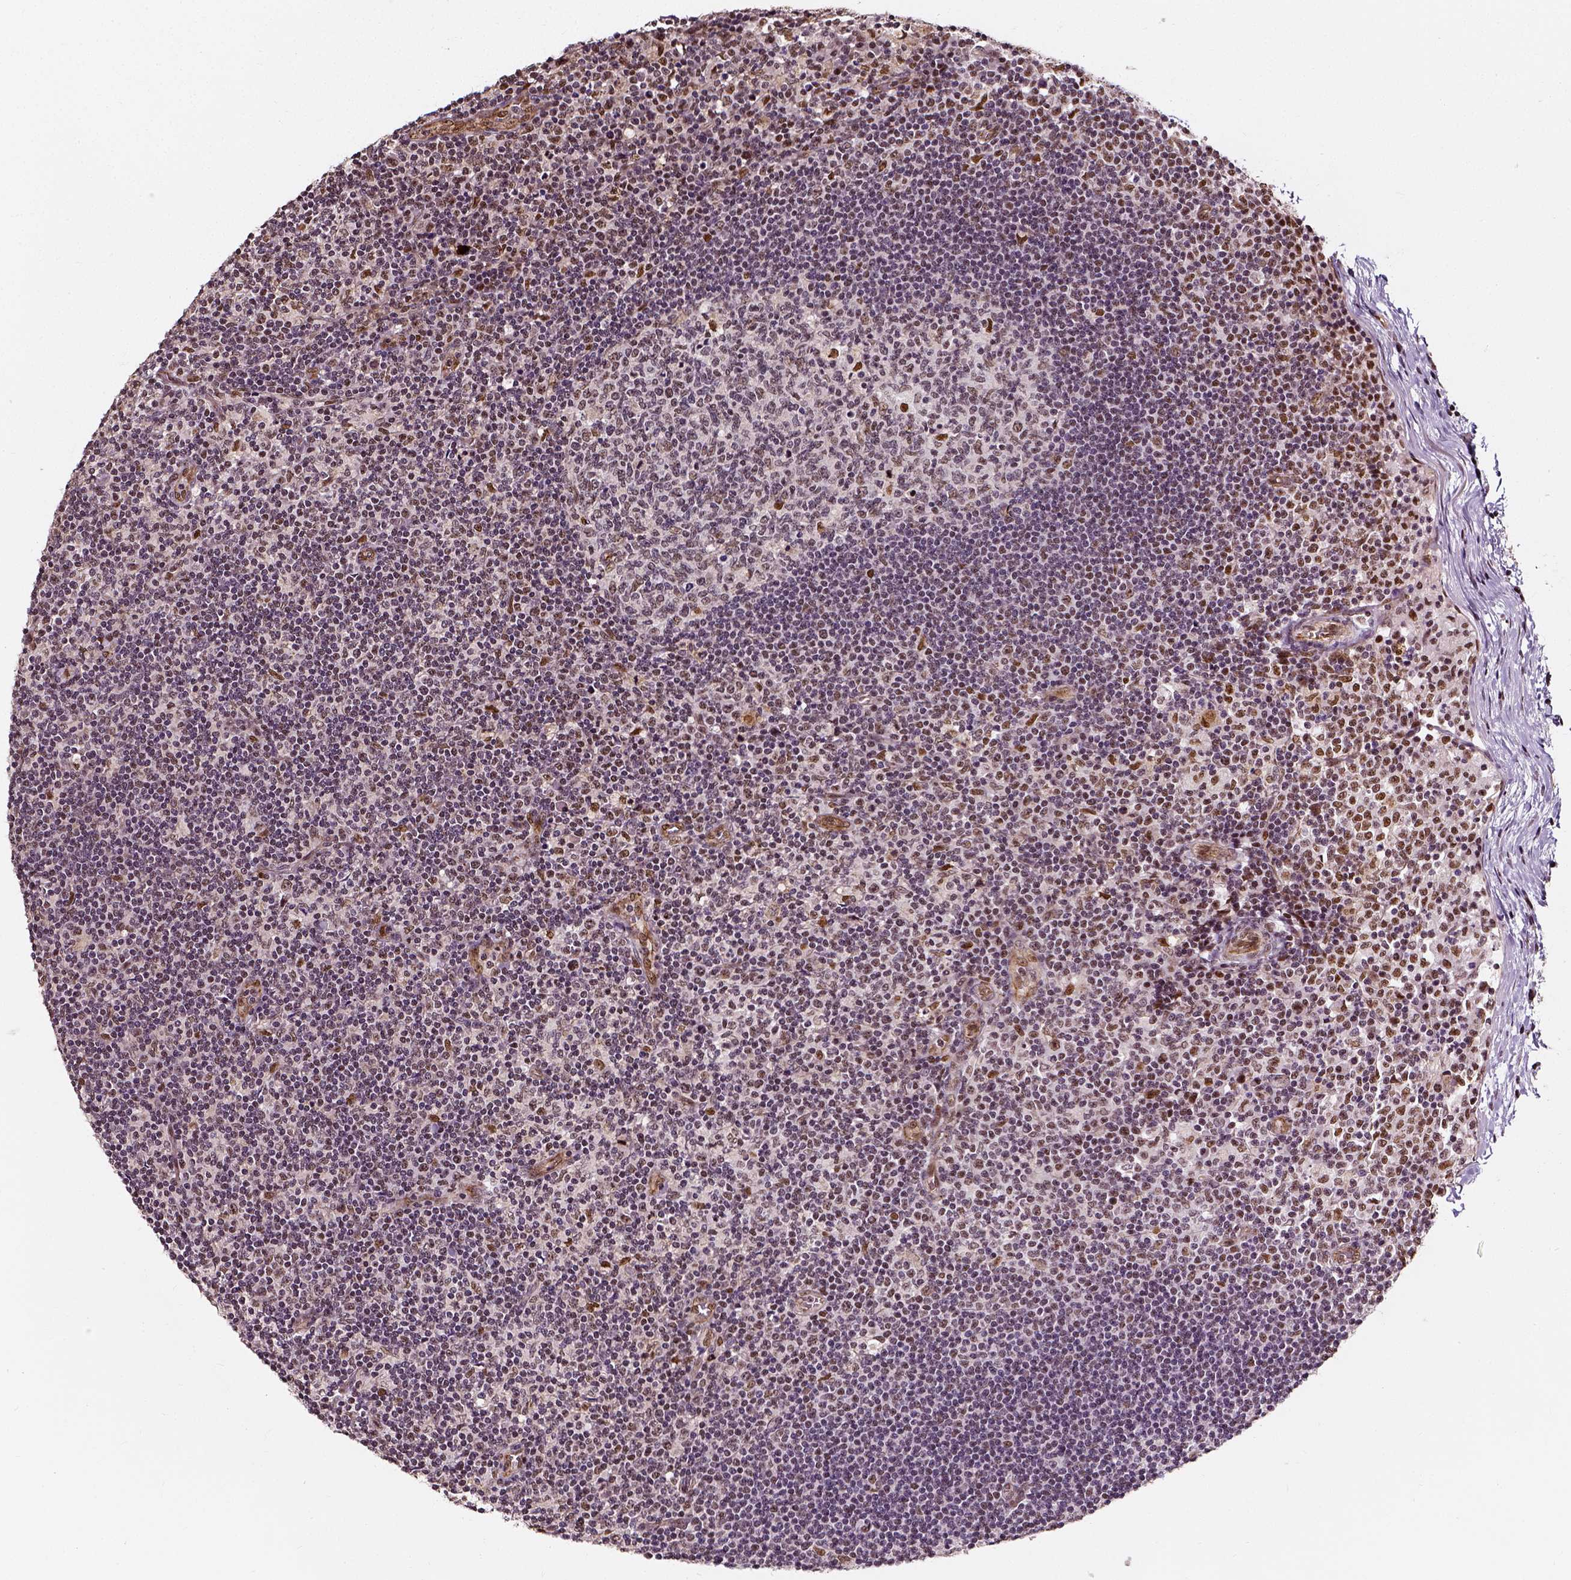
{"staining": {"intensity": "moderate", "quantity": ">75%", "location": "nuclear"}, "tissue": "lymph node", "cell_type": "Germinal center cells", "image_type": "normal", "snomed": [{"axis": "morphology", "description": "Normal tissue, NOS"}, {"axis": "topography", "description": "Lymph node"}], "caption": "Immunohistochemistry micrograph of unremarkable lymph node: human lymph node stained using immunohistochemistry (IHC) demonstrates medium levels of moderate protein expression localized specifically in the nuclear of germinal center cells, appearing as a nuclear brown color.", "gene": "NACC1", "patient": {"sex": "female", "age": 72}}